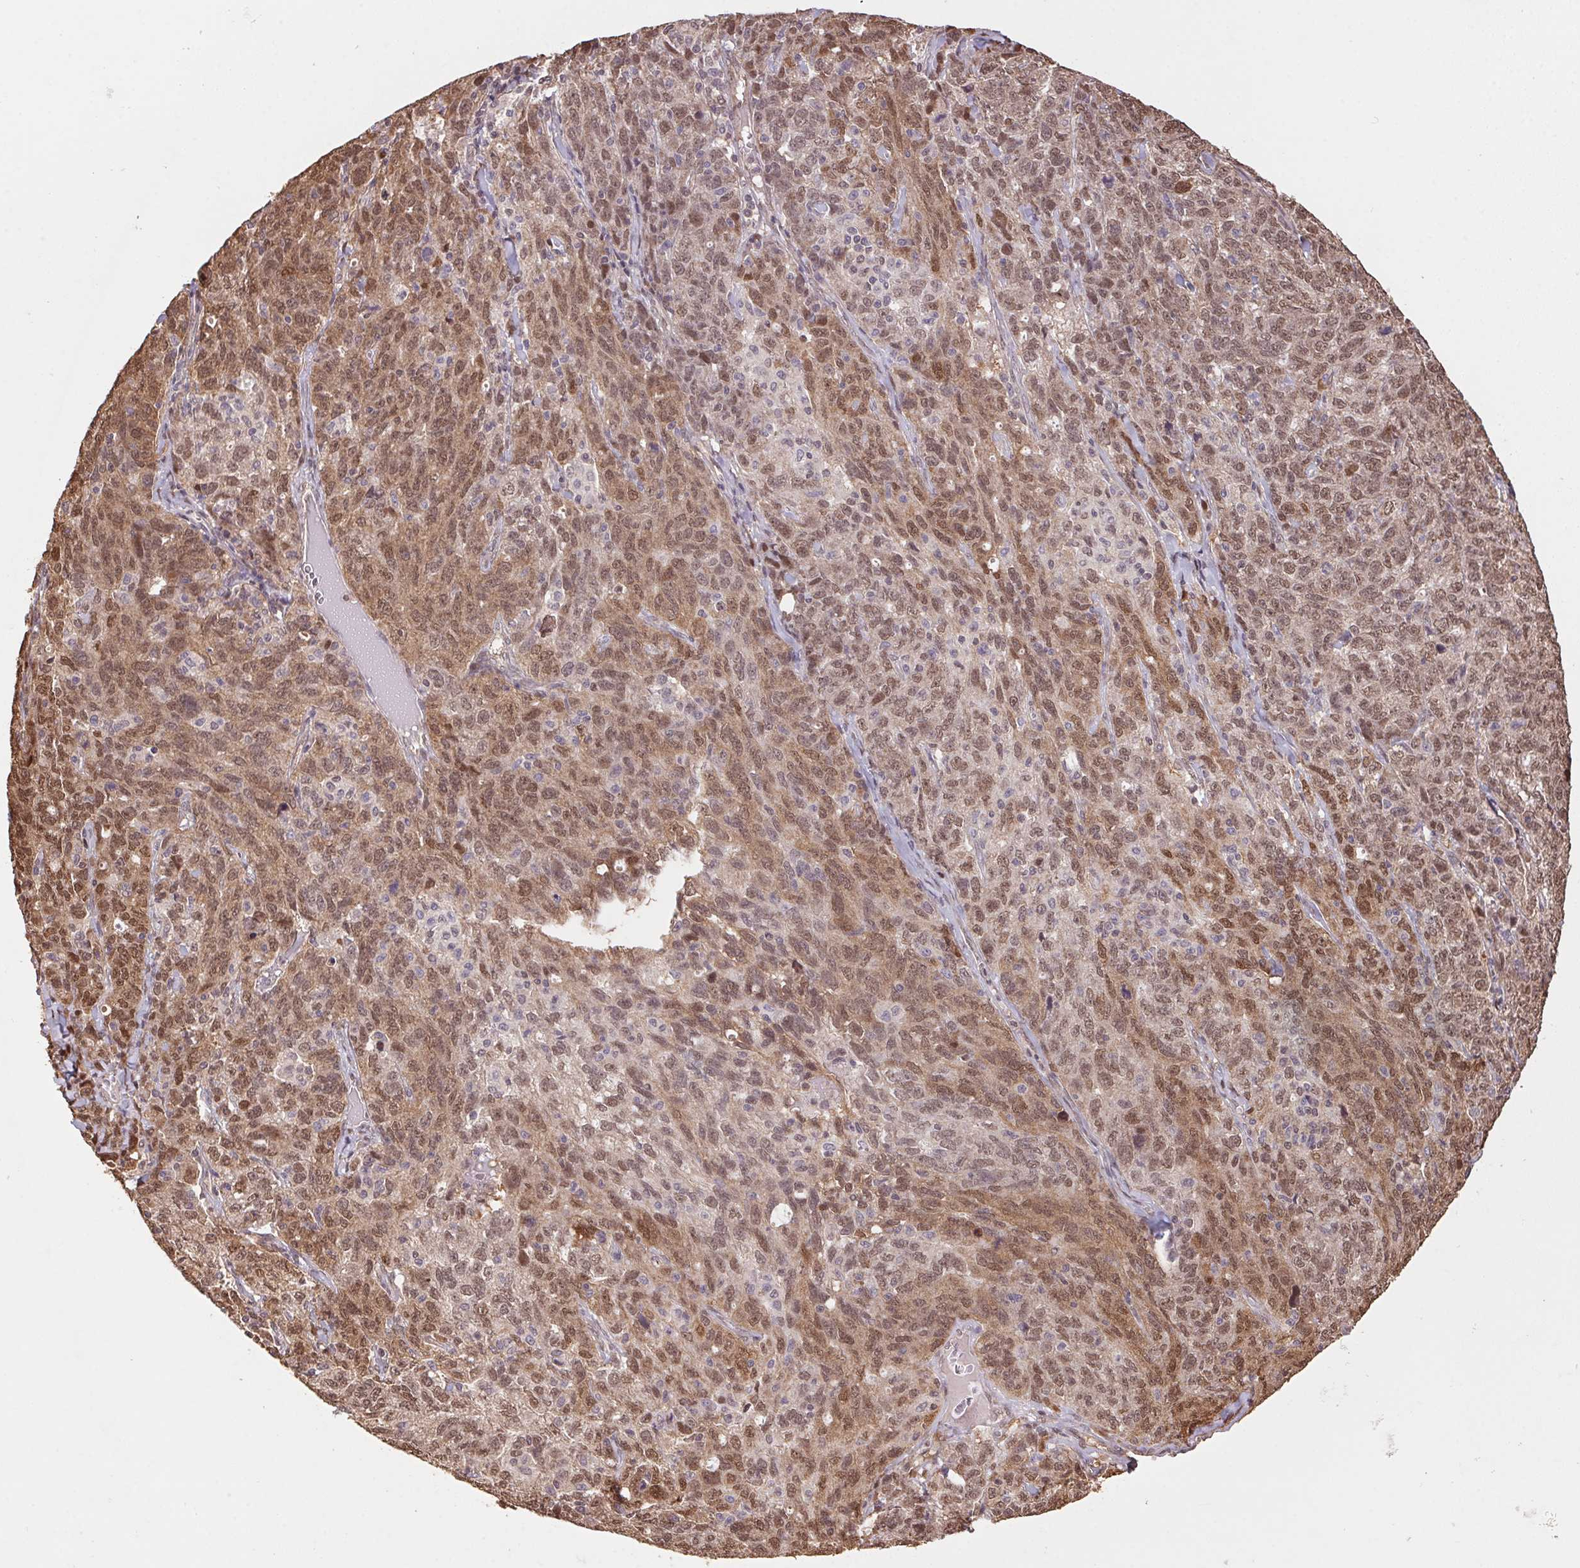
{"staining": {"intensity": "moderate", "quantity": ">75%", "location": "cytoplasmic/membranous,nuclear"}, "tissue": "ovarian cancer", "cell_type": "Tumor cells", "image_type": "cancer", "snomed": [{"axis": "morphology", "description": "Cystadenocarcinoma, serous, NOS"}, {"axis": "topography", "description": "Ovary"}], "caption": "Tumor cells display medium levels of moderate cytoplasmic/membranous and nuclear positivity in about >75% of cells in human ovarian cancer (serous cystadenocarcinoma).", "gene": "CUTA", "patient": {"sex": "female", "age": 71}}